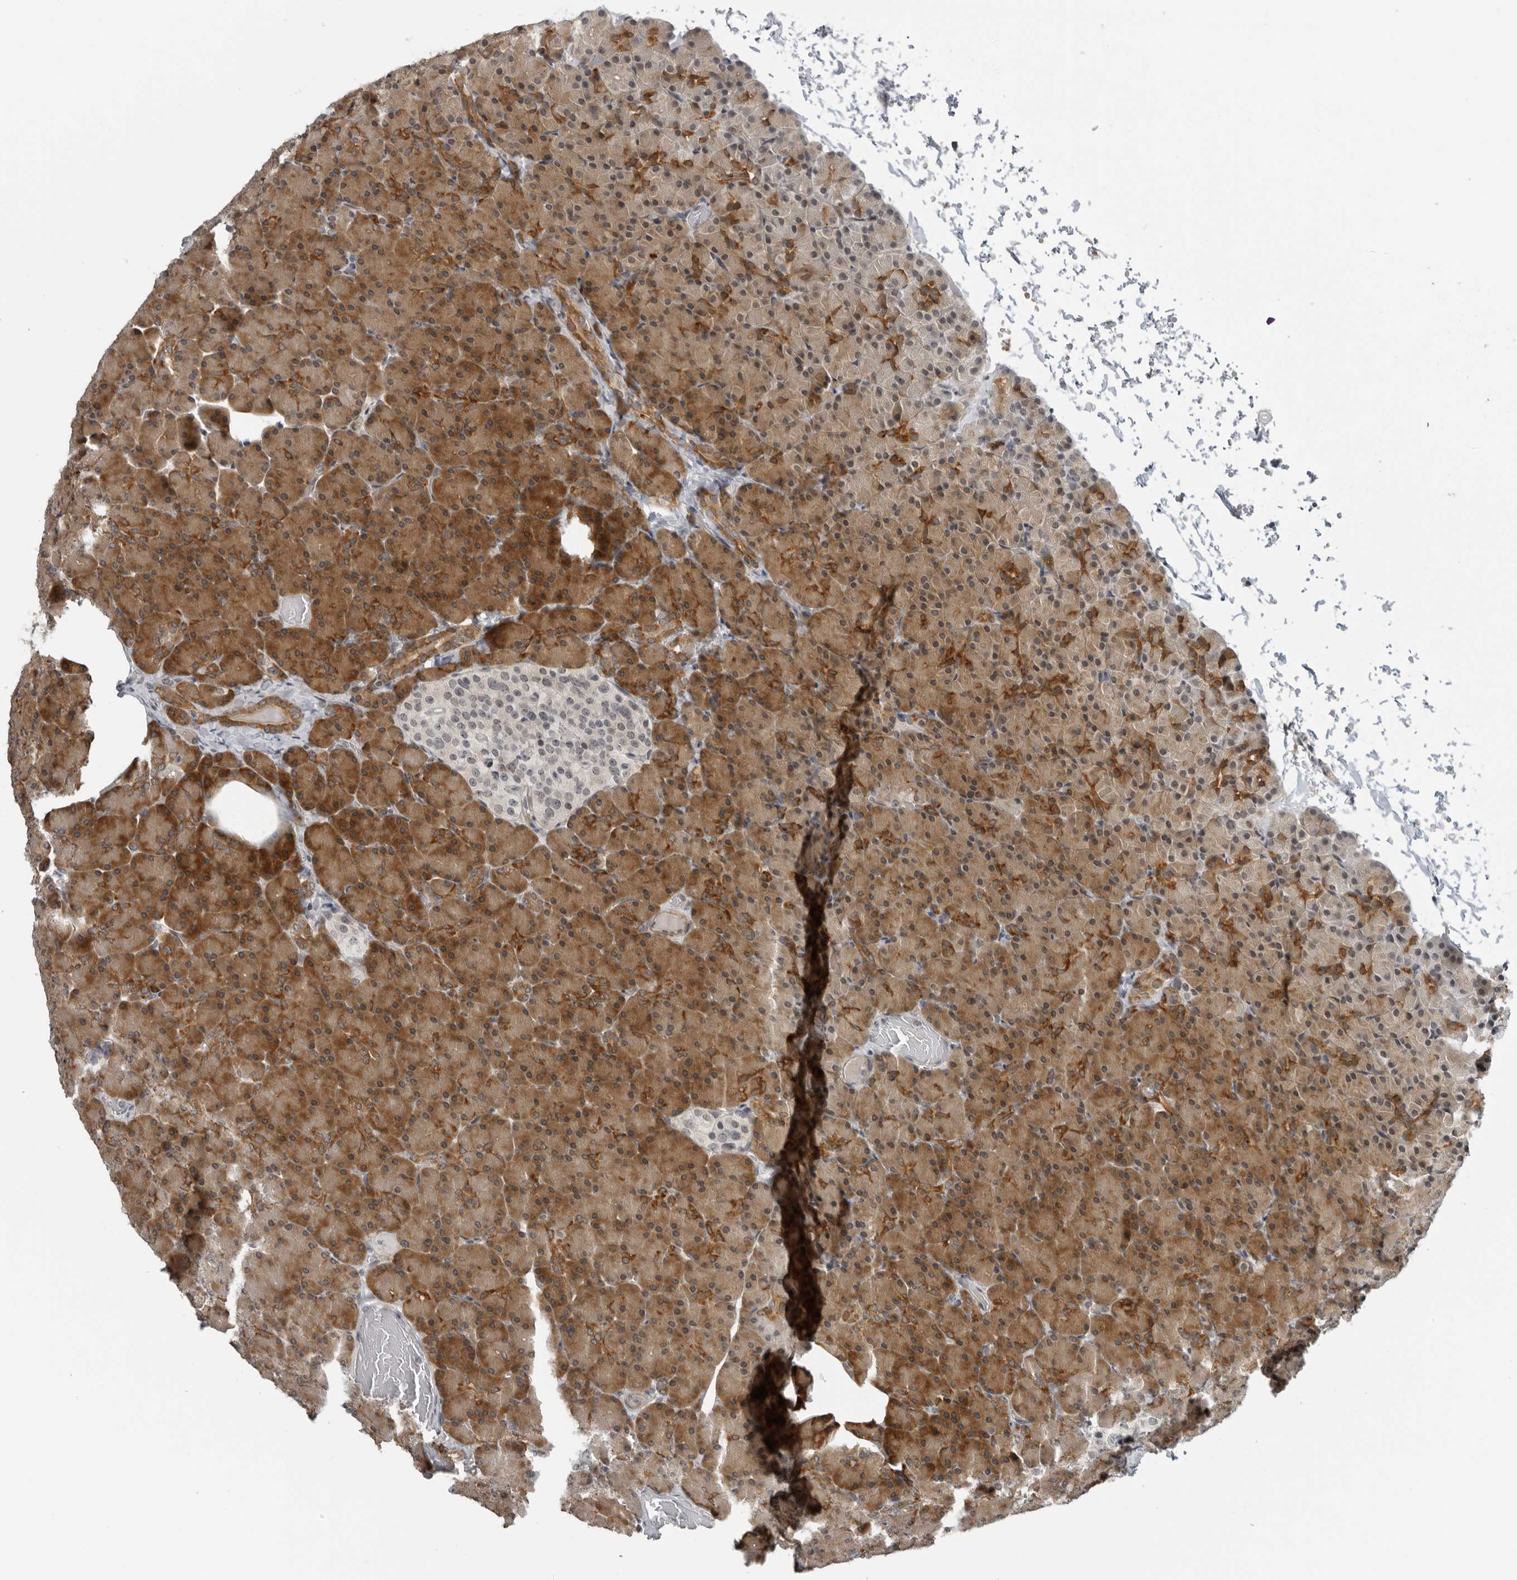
{"staining": {"intensity": "strong", "quantity": "25%-75%", "location": "cytoplasmic/membranous"}, "tissue": "pancreas", "cell_type": "Exocrine glandular cells", "image_type": "normal", "snomed": [{"axis": "morphology", "description": "Normal tissue, NOS"}, {"axis": "topography", "description": "Pancreas"}], "caption": "A brown stain labels strong cytoplasmic/membranous positivity of a protein in exocrine glandular cells of normal human pancreas. The protein is stained brown, and the nuclei are stained in blue (DAB (3,3'-diaminobenzidine) IHC with brightfield microscopy, high magnification).", "gene": "ALPK2", "patient": {"sex": "female", "age": 43}}